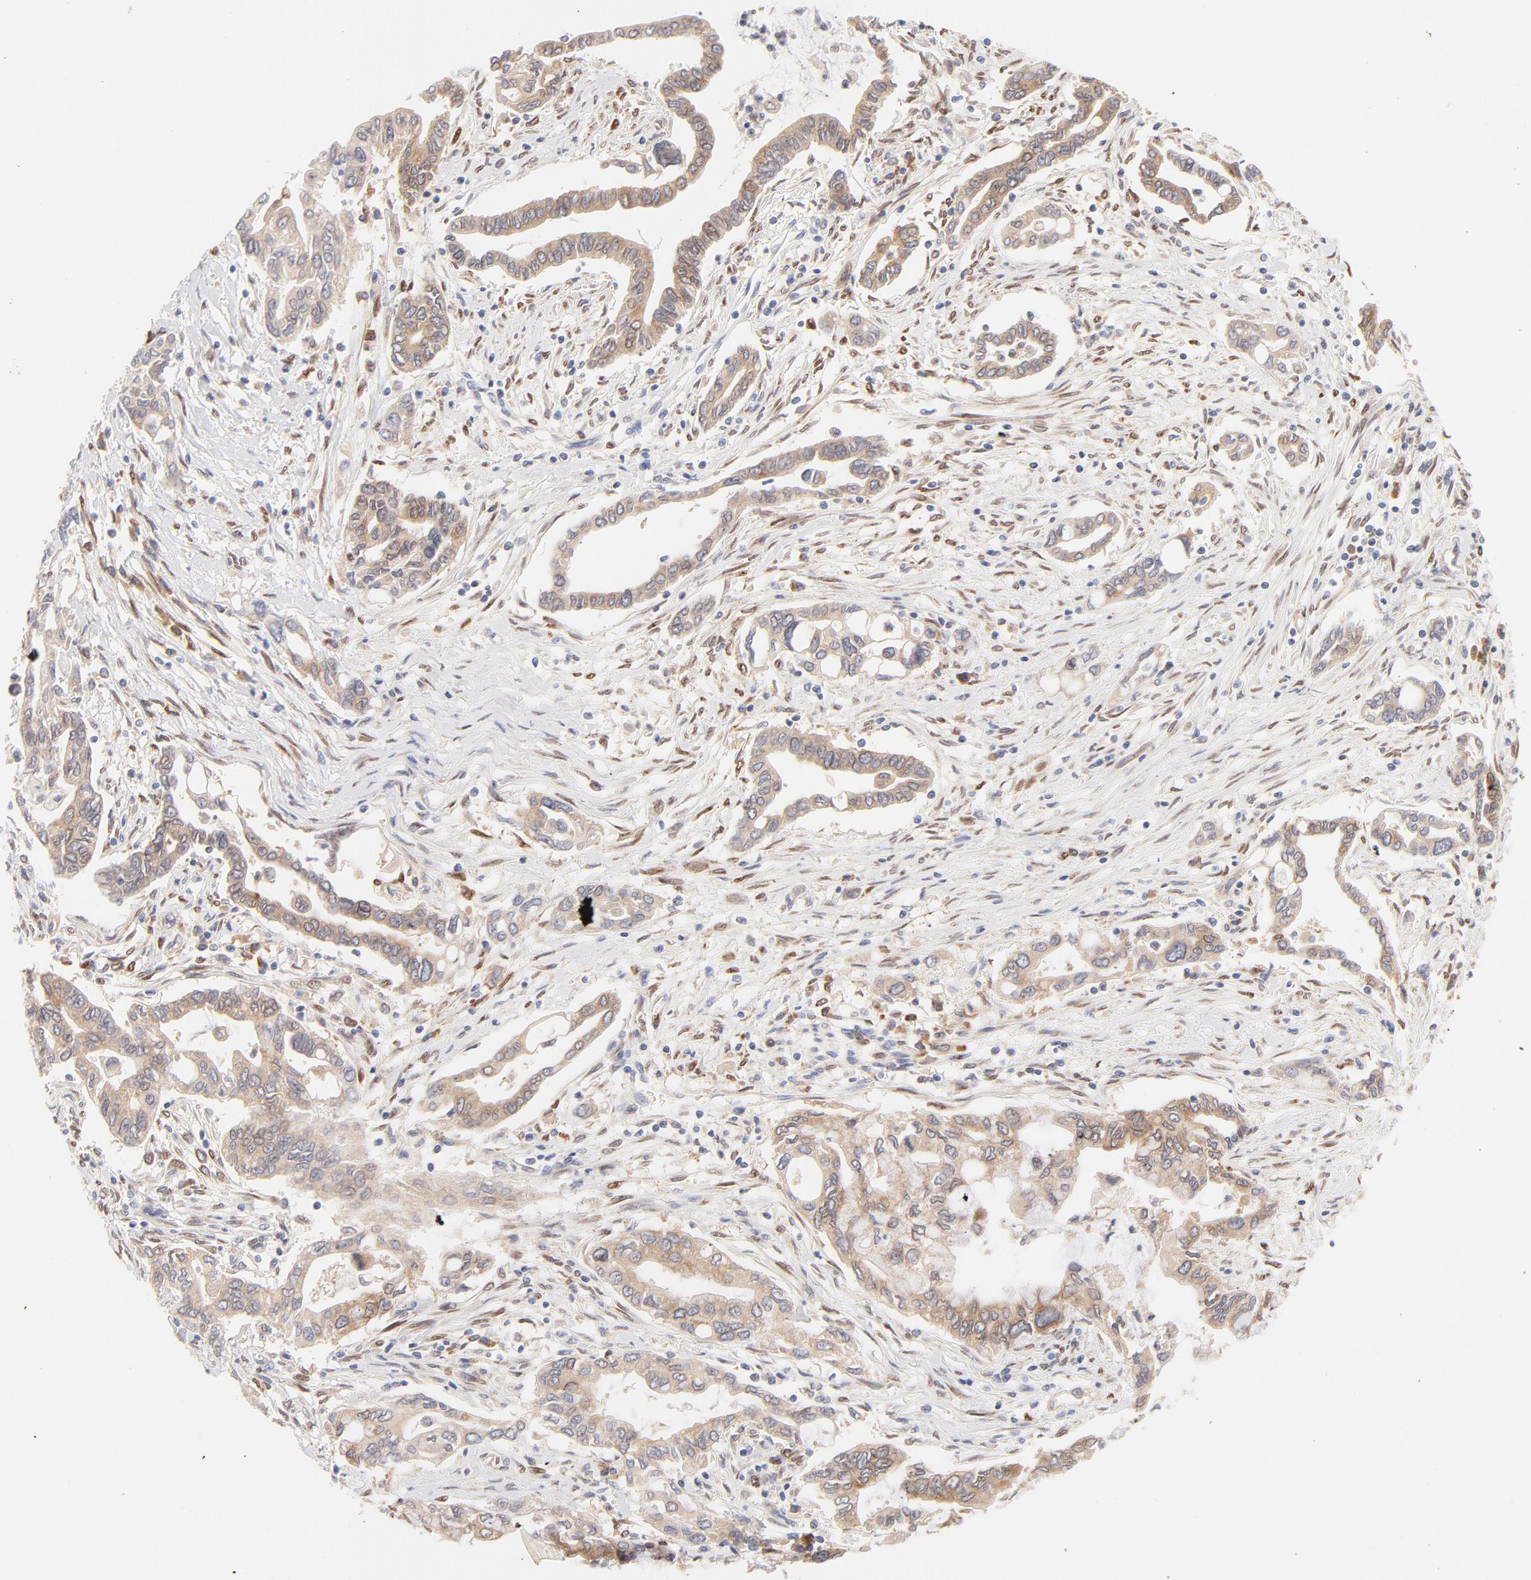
{"staining": {"intensity": "moderate", "quantity": ">75%", "location": "cytoplasmic/membranous"}, "tissue": "pancreatic cancer", "cell_type": "Tumor cells", "image_type": "cancer", "snomed": [{"axis": "morphology", "description": "Adenocarcinoma, NOS"}, {"axis": "topography", "description": "Pancreas"}], "caption": "Adenocarcinoma (pancreatic) stained with a brown dye demonstrates moderate cytoplasmic/membranous positive positivity in about >75% of tumor cells.", "gene": "RPS6KA1", "patient": {"sex": "female", "age": 57}}